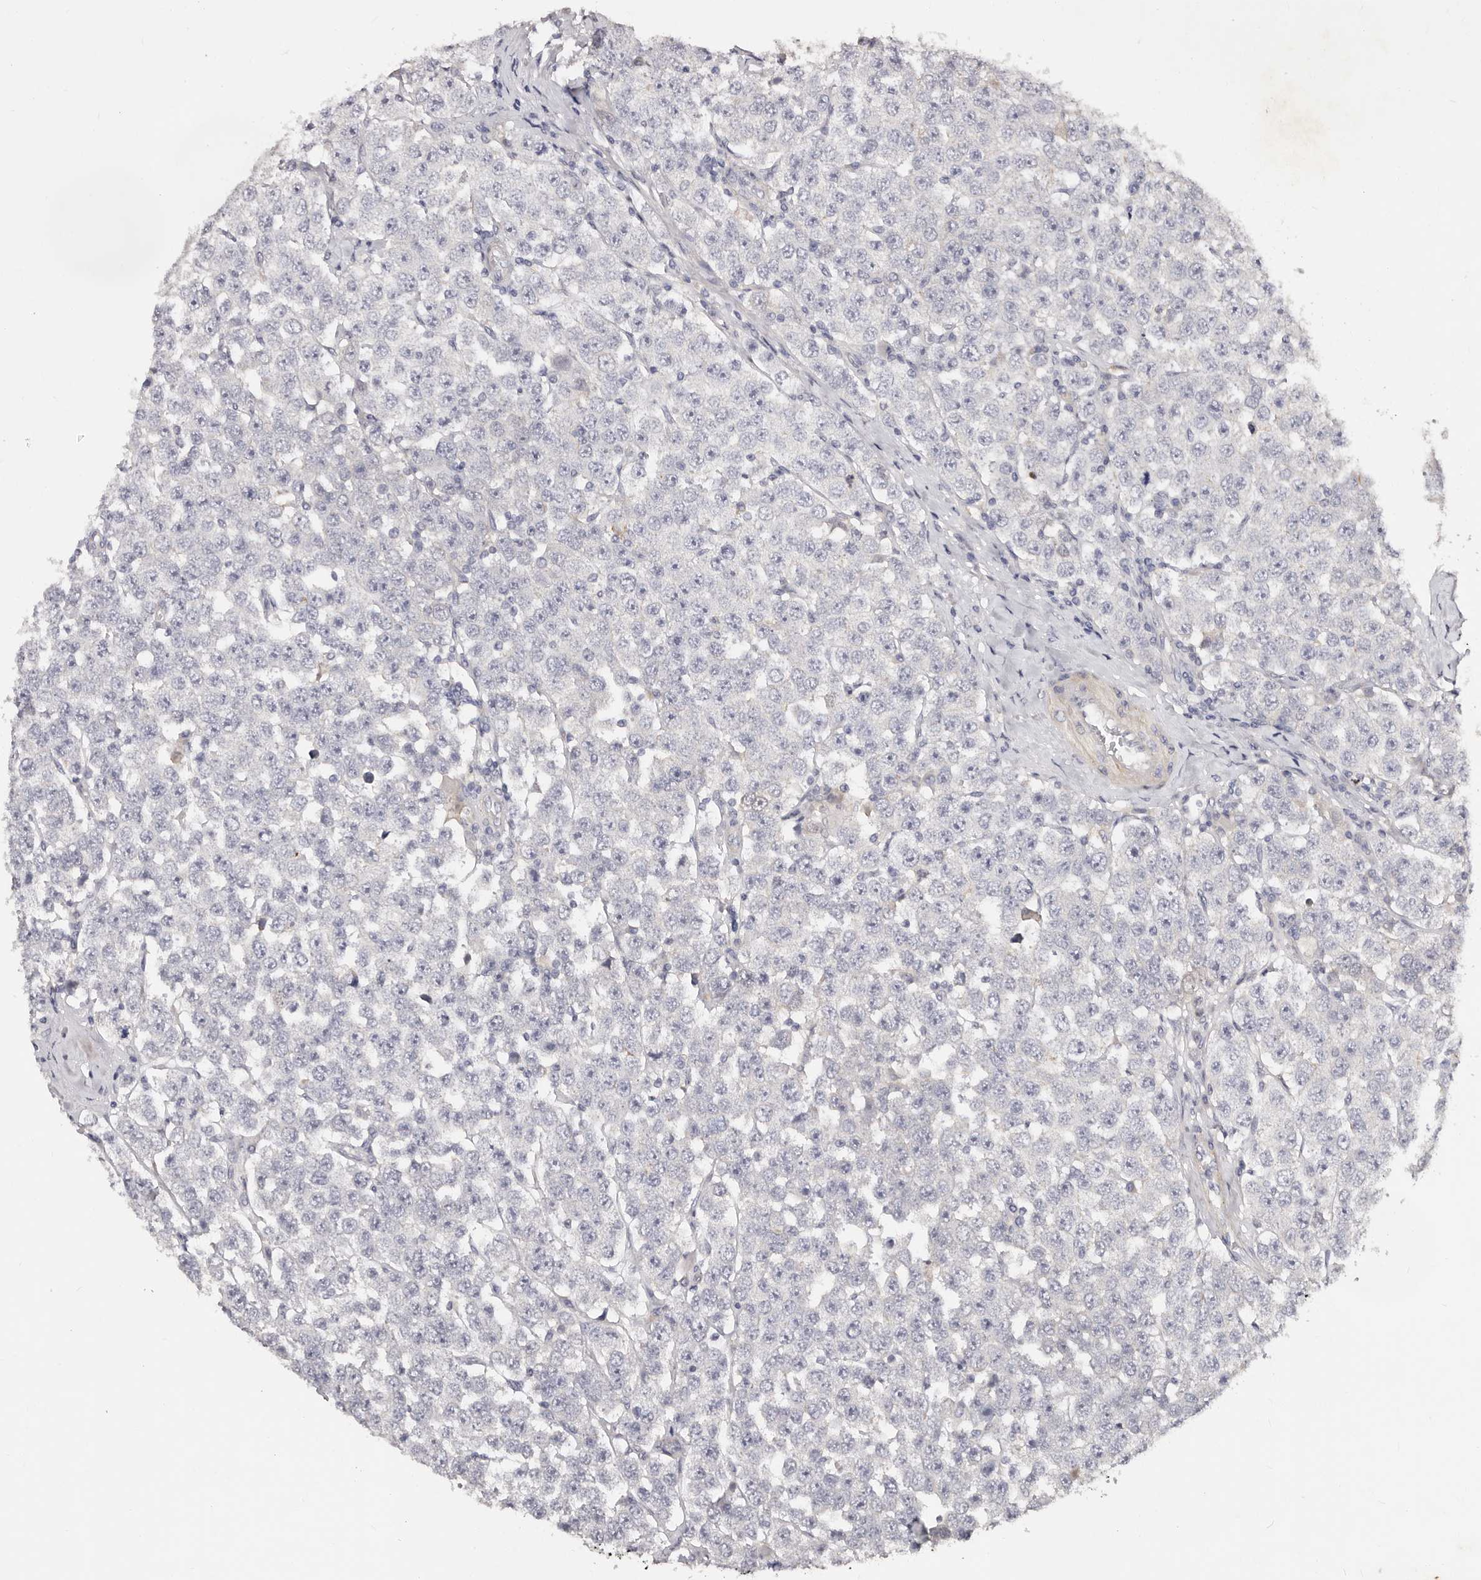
{"staining": {"intensity": "negative", "quantity": "none", "location": "none"}, "tissue": "testis cancer", "cell_type": "Tumor cells", "image_type": "cancer", "snomed": [{"axis": "morphology", "description": "Seminoma, NOS"}, {"axis": "topography", "description": "Testis"}], "caption": "Testis cancer was stained to show a protein in brown. There is no significant staining in tumor cells.", "gene": "MRPS33", "patient": {"sex": "male", "age": 28}}